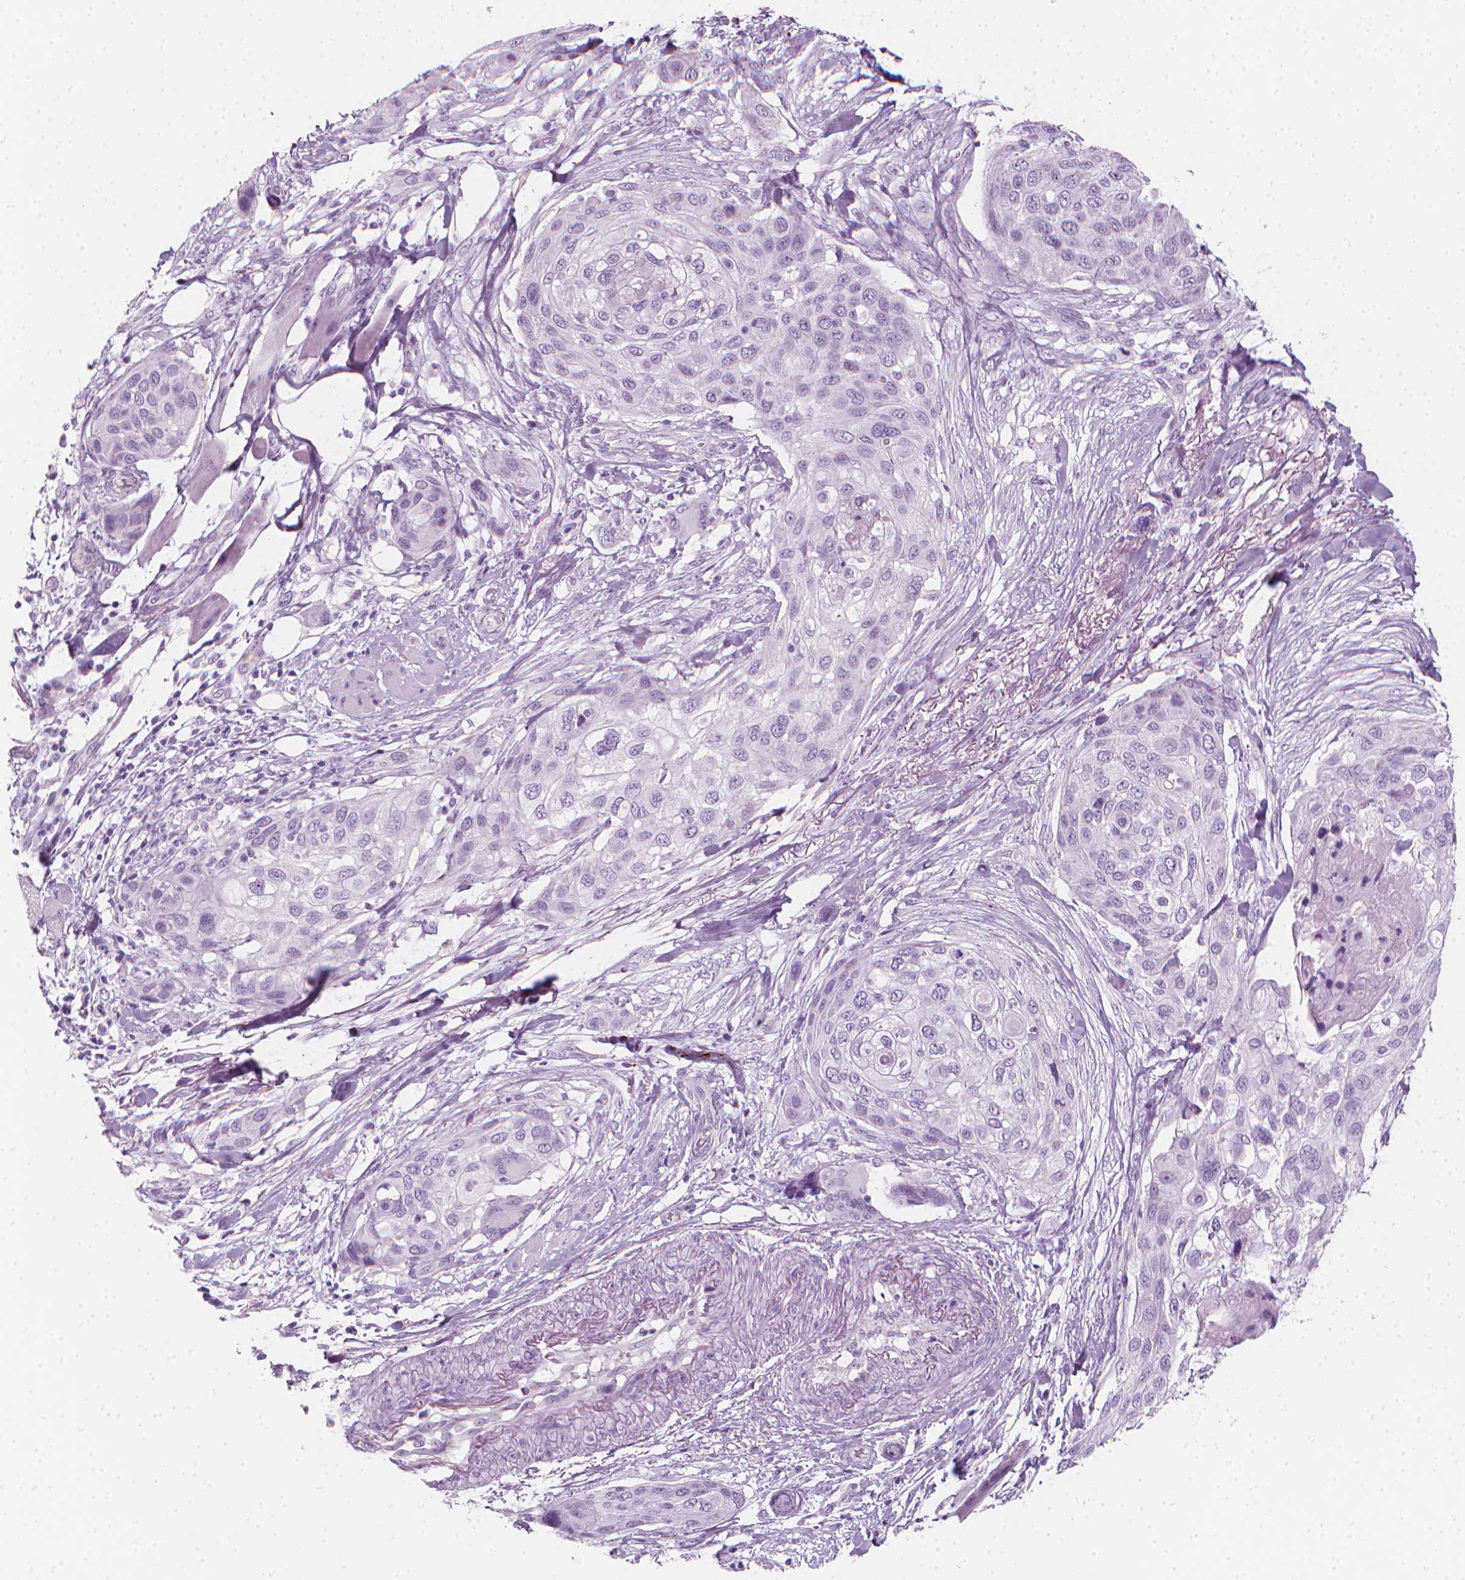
{"staining": {"intensity": "negative", "quantity": "none", "location": "none"}, "tissue": "skin cancer", "cell_type": "Tumor cells", "image_type": "cancer", "snomed": [{"axis": "morphology", "description": "Squamous cell carcinoma, NOS"}, {"axis": "topography", "description": "Skin"}], "caption": "The IHC photomicrograph has no significant staining in tumor cells of skin cancer tissue. The staining was performed using DAB (3,3'-diaminobenzidine) to visualize the protein expression in brown, while the nuclei were stained in blue with hematoxylin (Magnification: 20x).", "gene": "SCG3", "patient": {"sex": "female", "age": 87}}